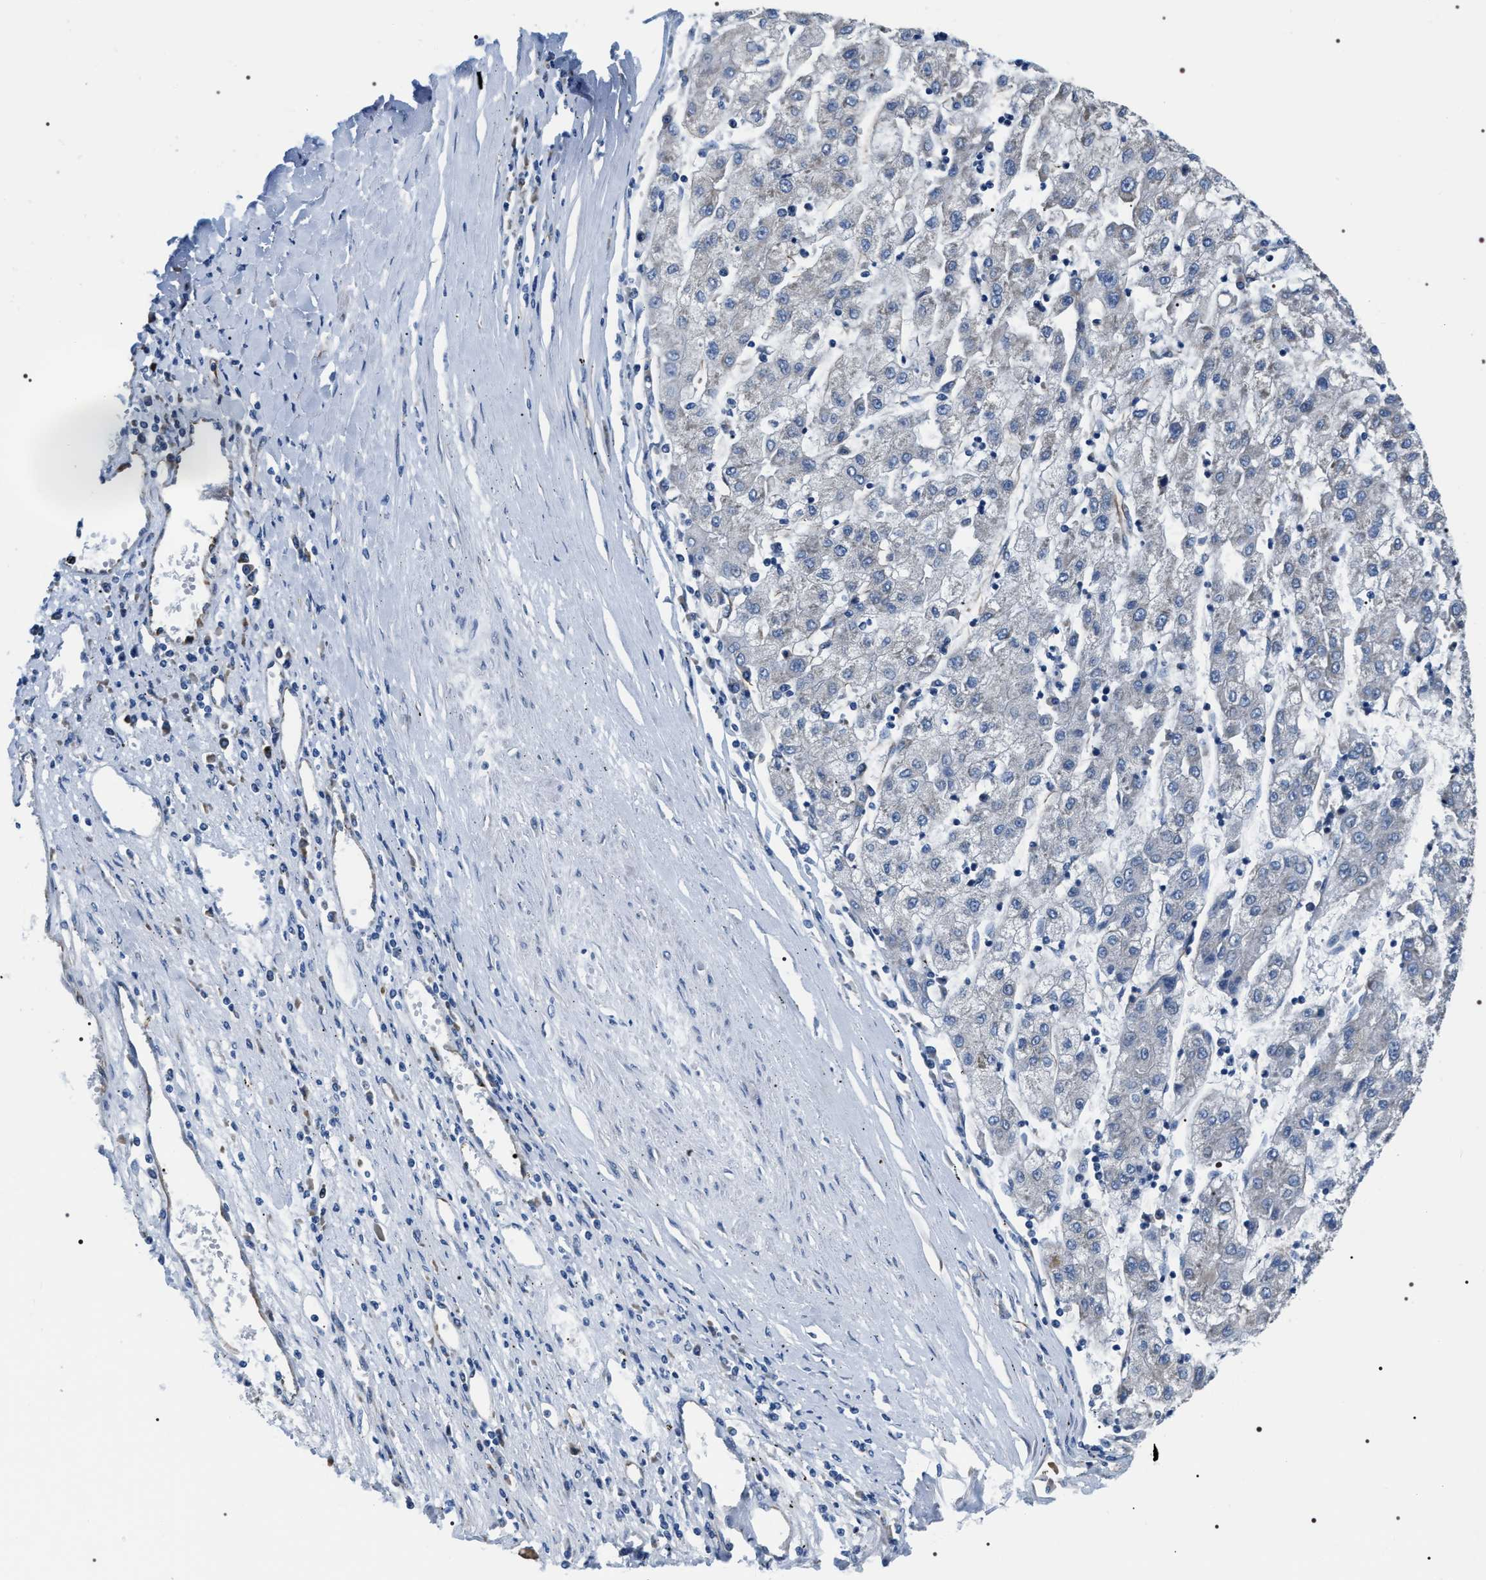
{"staining": {"intensity": "negative", "quantity": "none", "location": "none"}, "tissue": "liver cancer", "cell_type": "Tumor cells", "image_type": "cancer", "snomed": [{"axis": "morphology", "description": "Carcinoma, Hepatocellular, NOS"}, {"axis": "topography", "description": "Liver"}], "caption": "High magnification brightfield microscopy of hepatocellular carcinoma (liver) stained with DAB (brown) and counterstained with hematoxylin (blue): tumor cells show no significant expression.", "gene": "PKD1L1", "patient": {"sex": "male", "age": 72}}